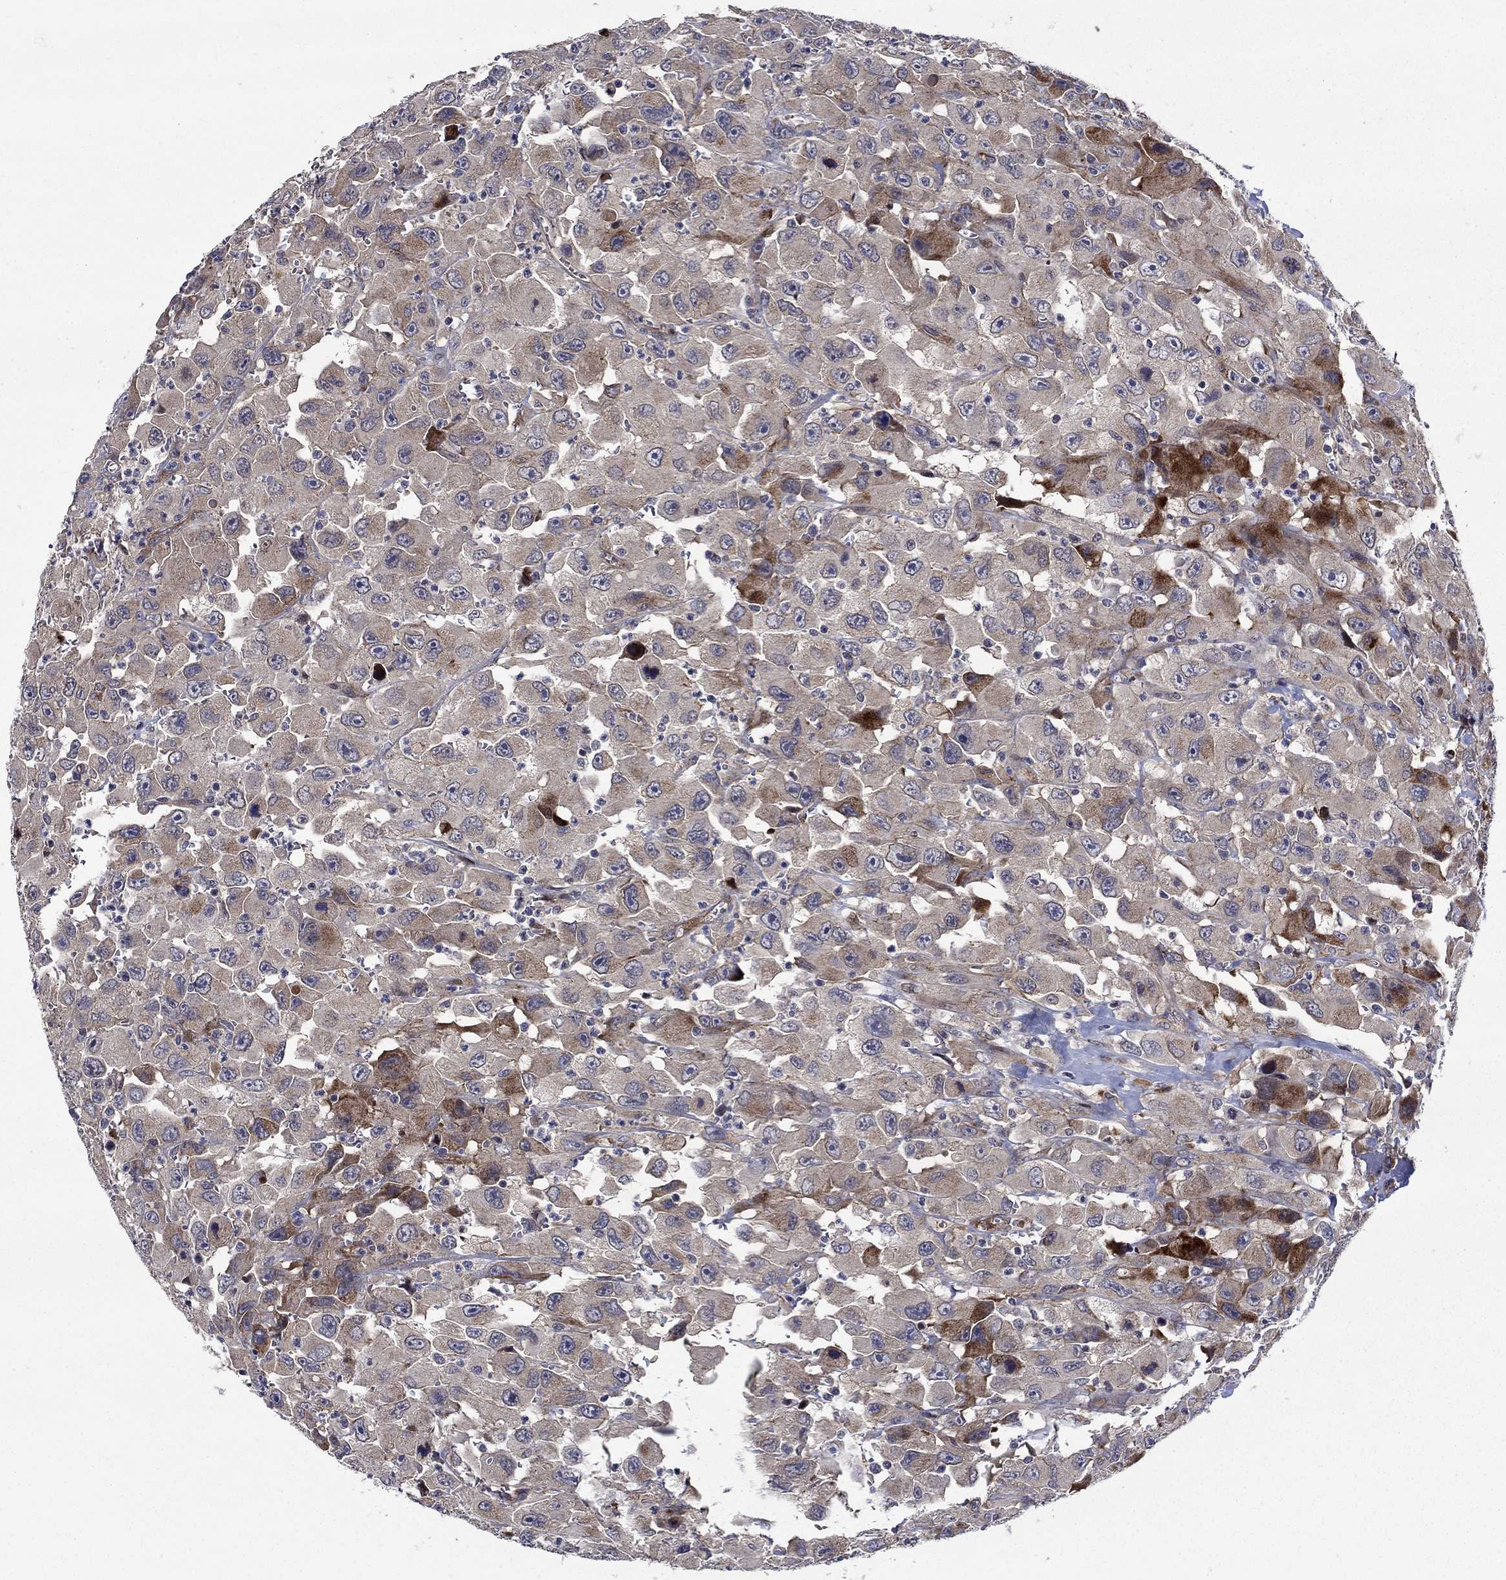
{"staining": {"intensity": "strong", "quantity": "<25%", "location": "cytoplasmic/membranous"}, "tissue": "head and neck cancer", "cell_type": "Tumor cells", "image_type": "cancer", "snomed": [{"axis": "morphology", "description": "Squamous cell carcinoma, NOS"}, {"axis": "morphology", "description": "Squamous cell carcinoma, metastatic, NOS"}, {"axis": "topography", "description": "Oral tissue"}, {"axis": "topography", "description": "Head-Neck"}], "caption": "IHC image of human head and neck squamous cell carcinoma stained for a protein (brown), which displays medium levels of strong cytoplasmic/membranous positivity in about <25% of tumor cells.", "gene": "SLC7A1", "patient": {"sex": "female", "age": 85}}